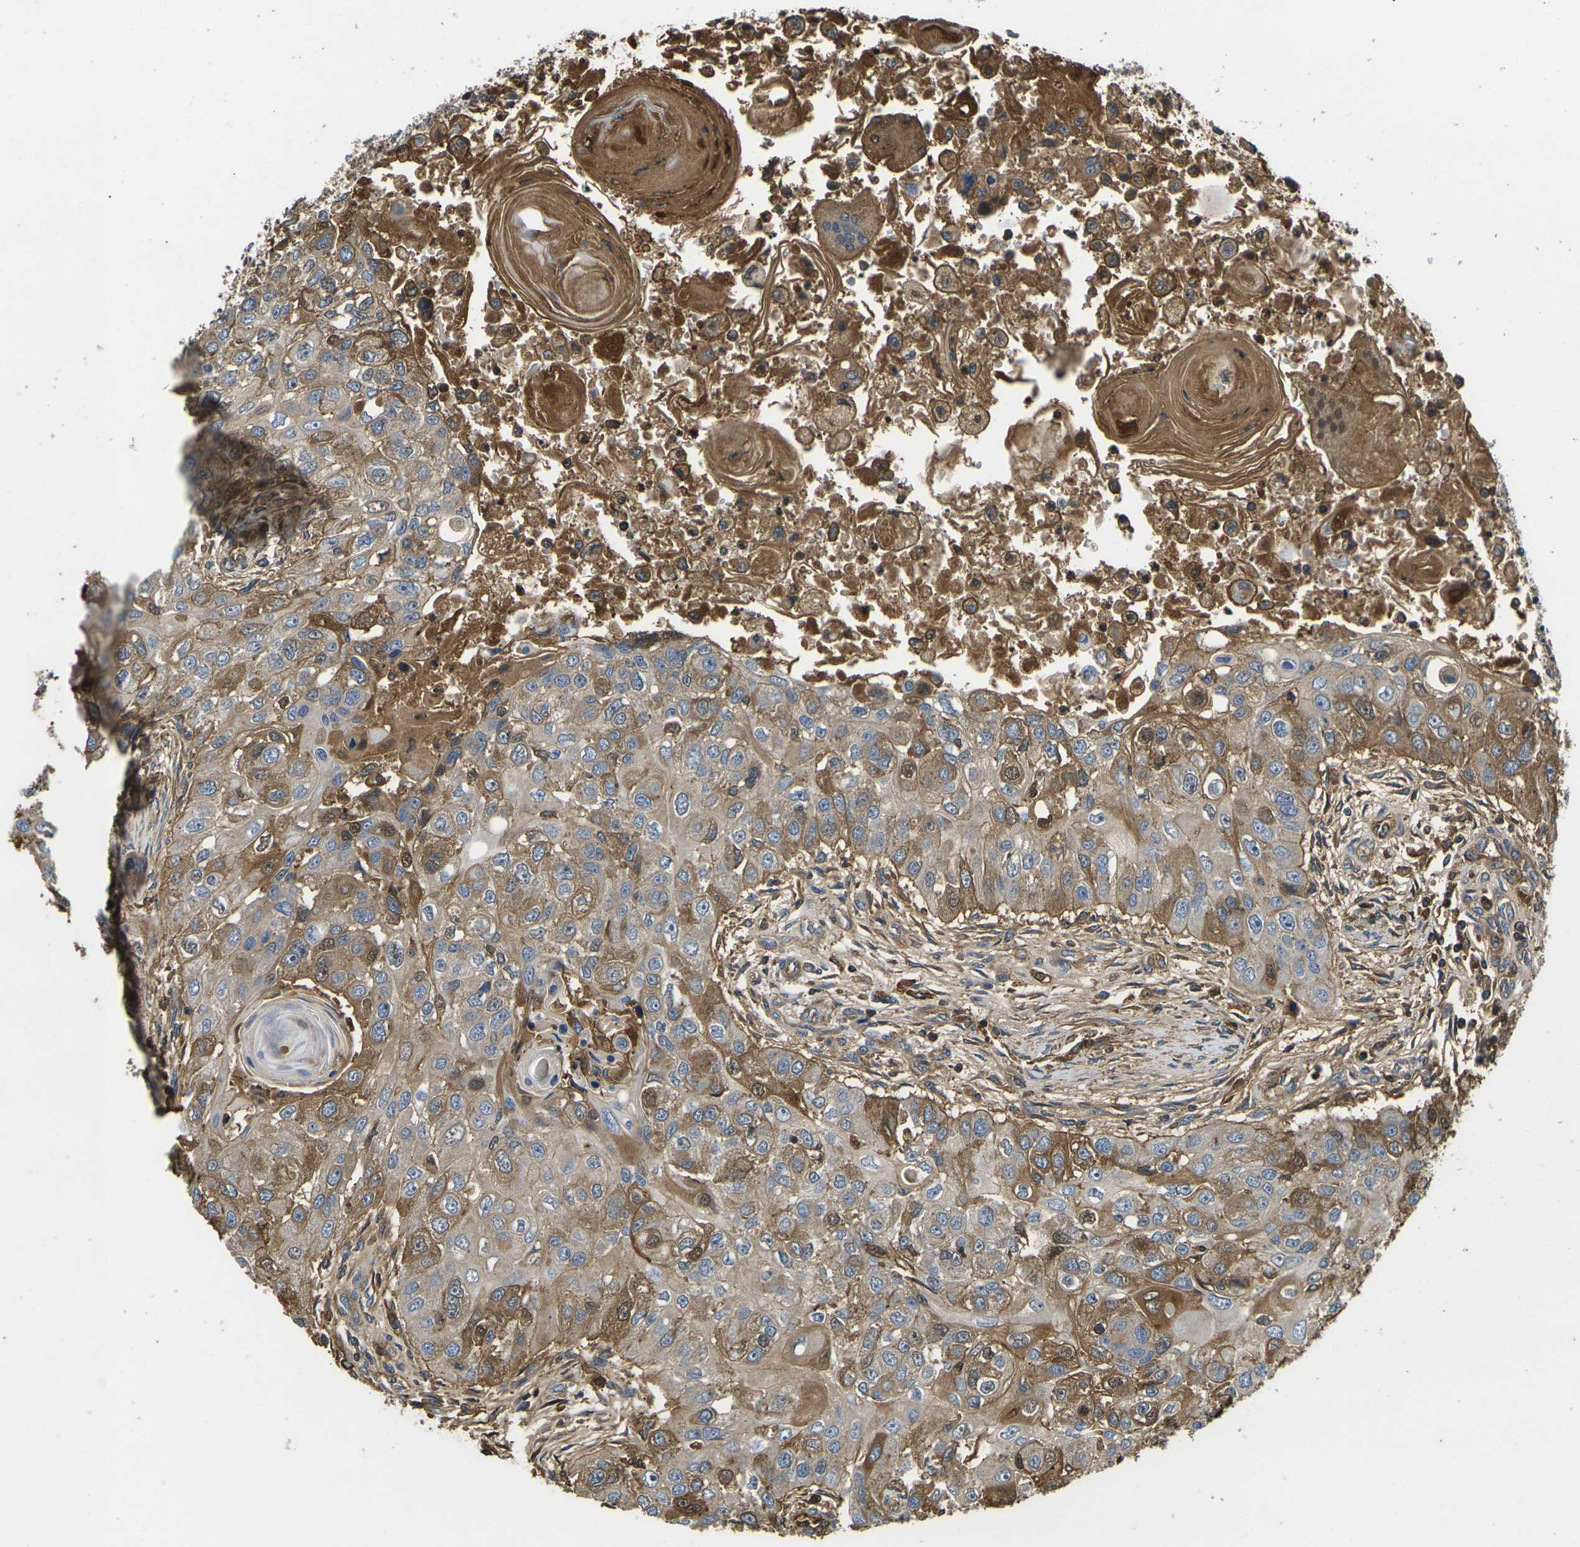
{"staining": {"intensity": "moderate", "quantity": ">75%", "location": "cytoplasmic/membranous"}, "tissue": "head and neck cancer", "cell_type": "Tumor cells", "image_type": "cancer", "snomed": [{"axis": "morphology", "description": "Normal tissue, NOS"}, {"axis": "morphology", "description": "Squamous cell carcinoma, NOS"}, {"axis": "topography", "description": "Skeletal muscle"}, {"axis": "topography", "description": "Head-Neck"}], "caption": "Protein staining of head and neck cancer tissue reveals moderate cytoplasmic/membranous staining in about >75% of tumor cells.", "gene": "HSPG2", "patient": {"sex": "male", "age": 51}}